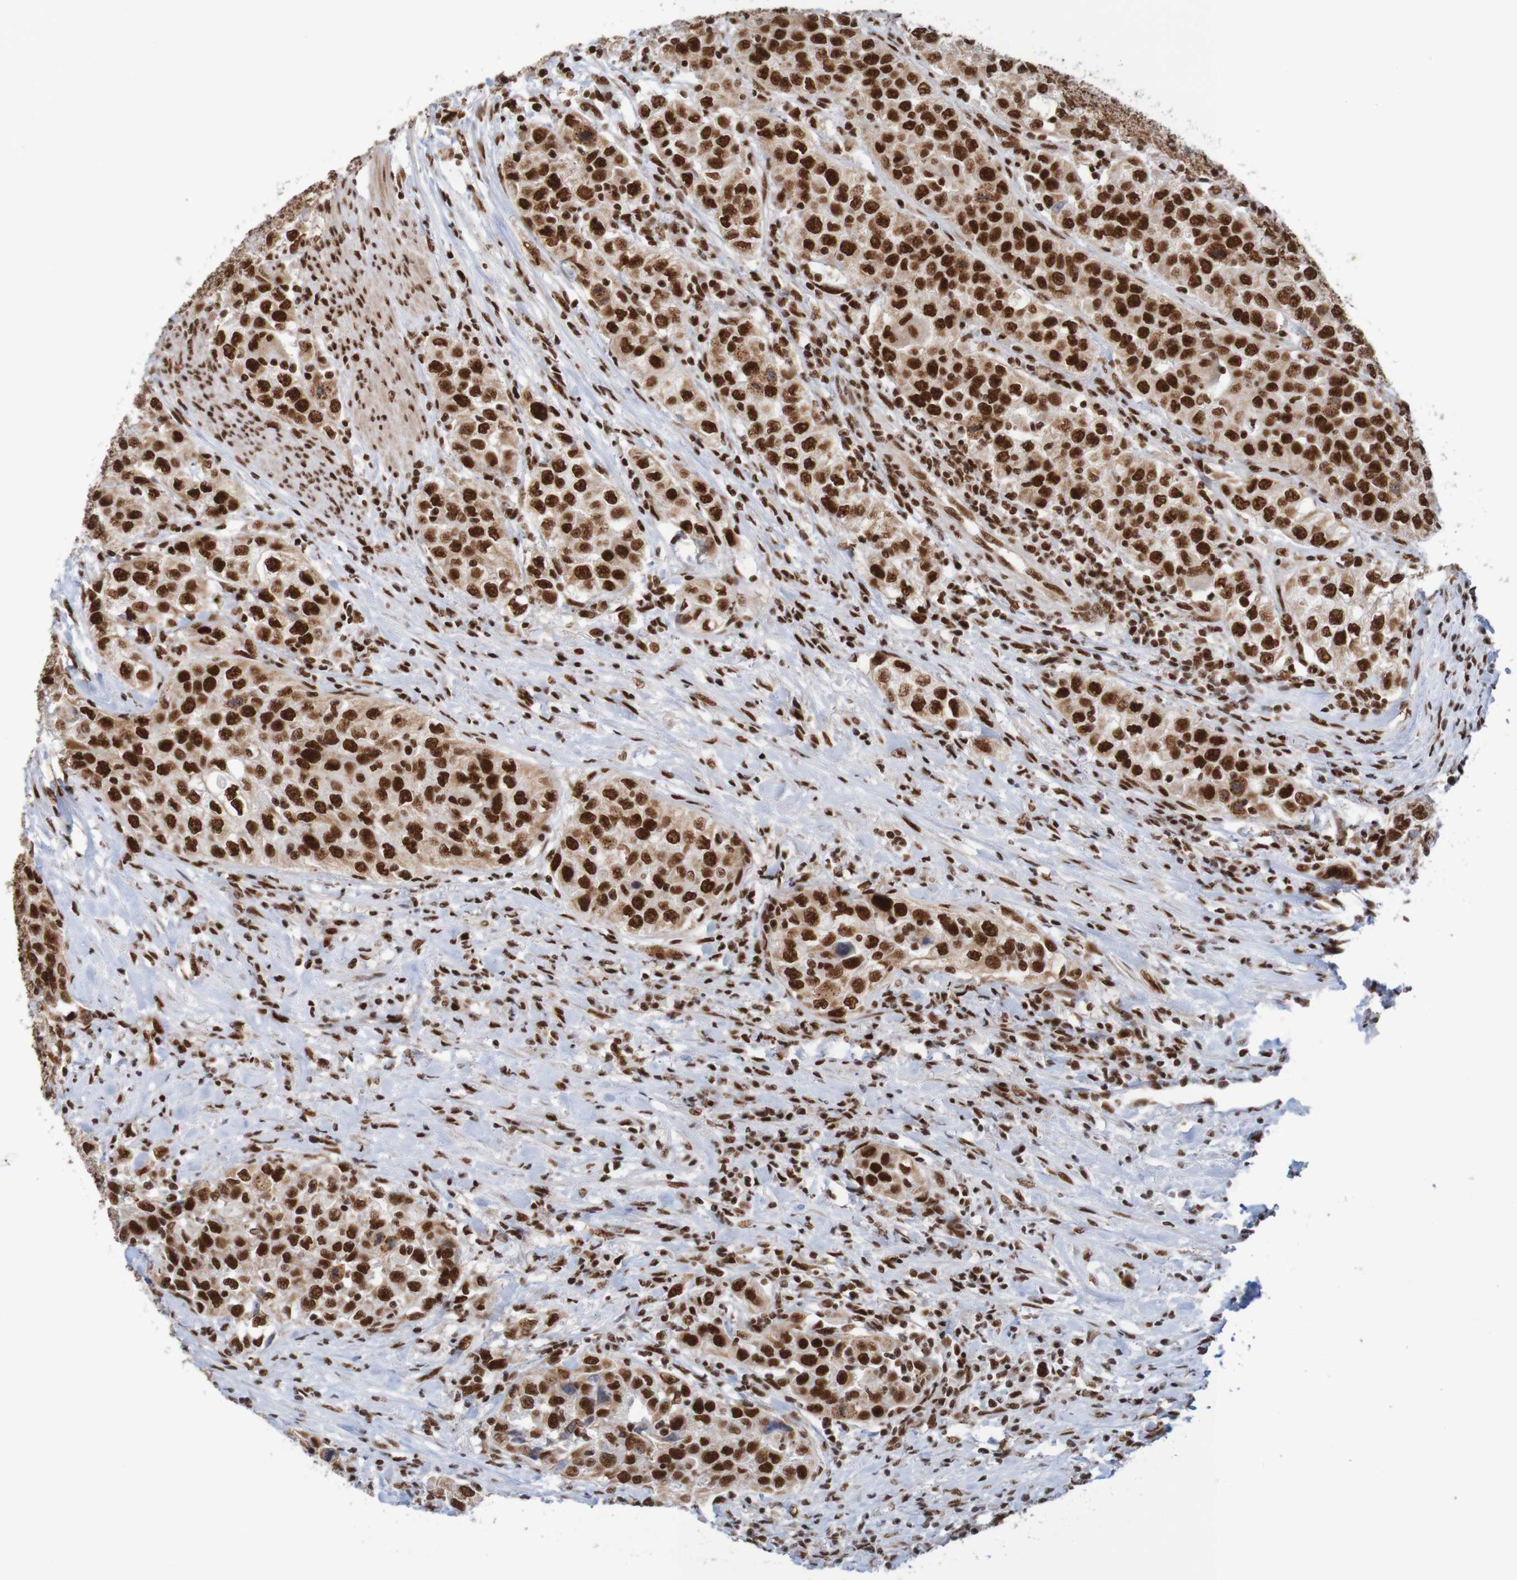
{"staining": {"intensity": "strong", "quantity": ">75%", "location": "nuclear"}, "tissue": "urothelial cancer", "cell_type": "Tumor cells", "image_type": "cancer", "snomed": [{"axis": "morphology", "description": "Urothelial carcinoma, High grade"}, {"axis": "topography", "description": "Urinary bladder"}], "caption": "Immunohistochemical staining of urothelial cancer shows high levels of strong nuclear expression in about >75% of tumor cells. The protein is stained brown, and the nuclei are stained in blue (DAB (3,3'-diaminobenzidine) IHC with brightfield microscopy, high magnification).", "gene": "THRAP3", "patient": {"sex": "female", "age": 80}}